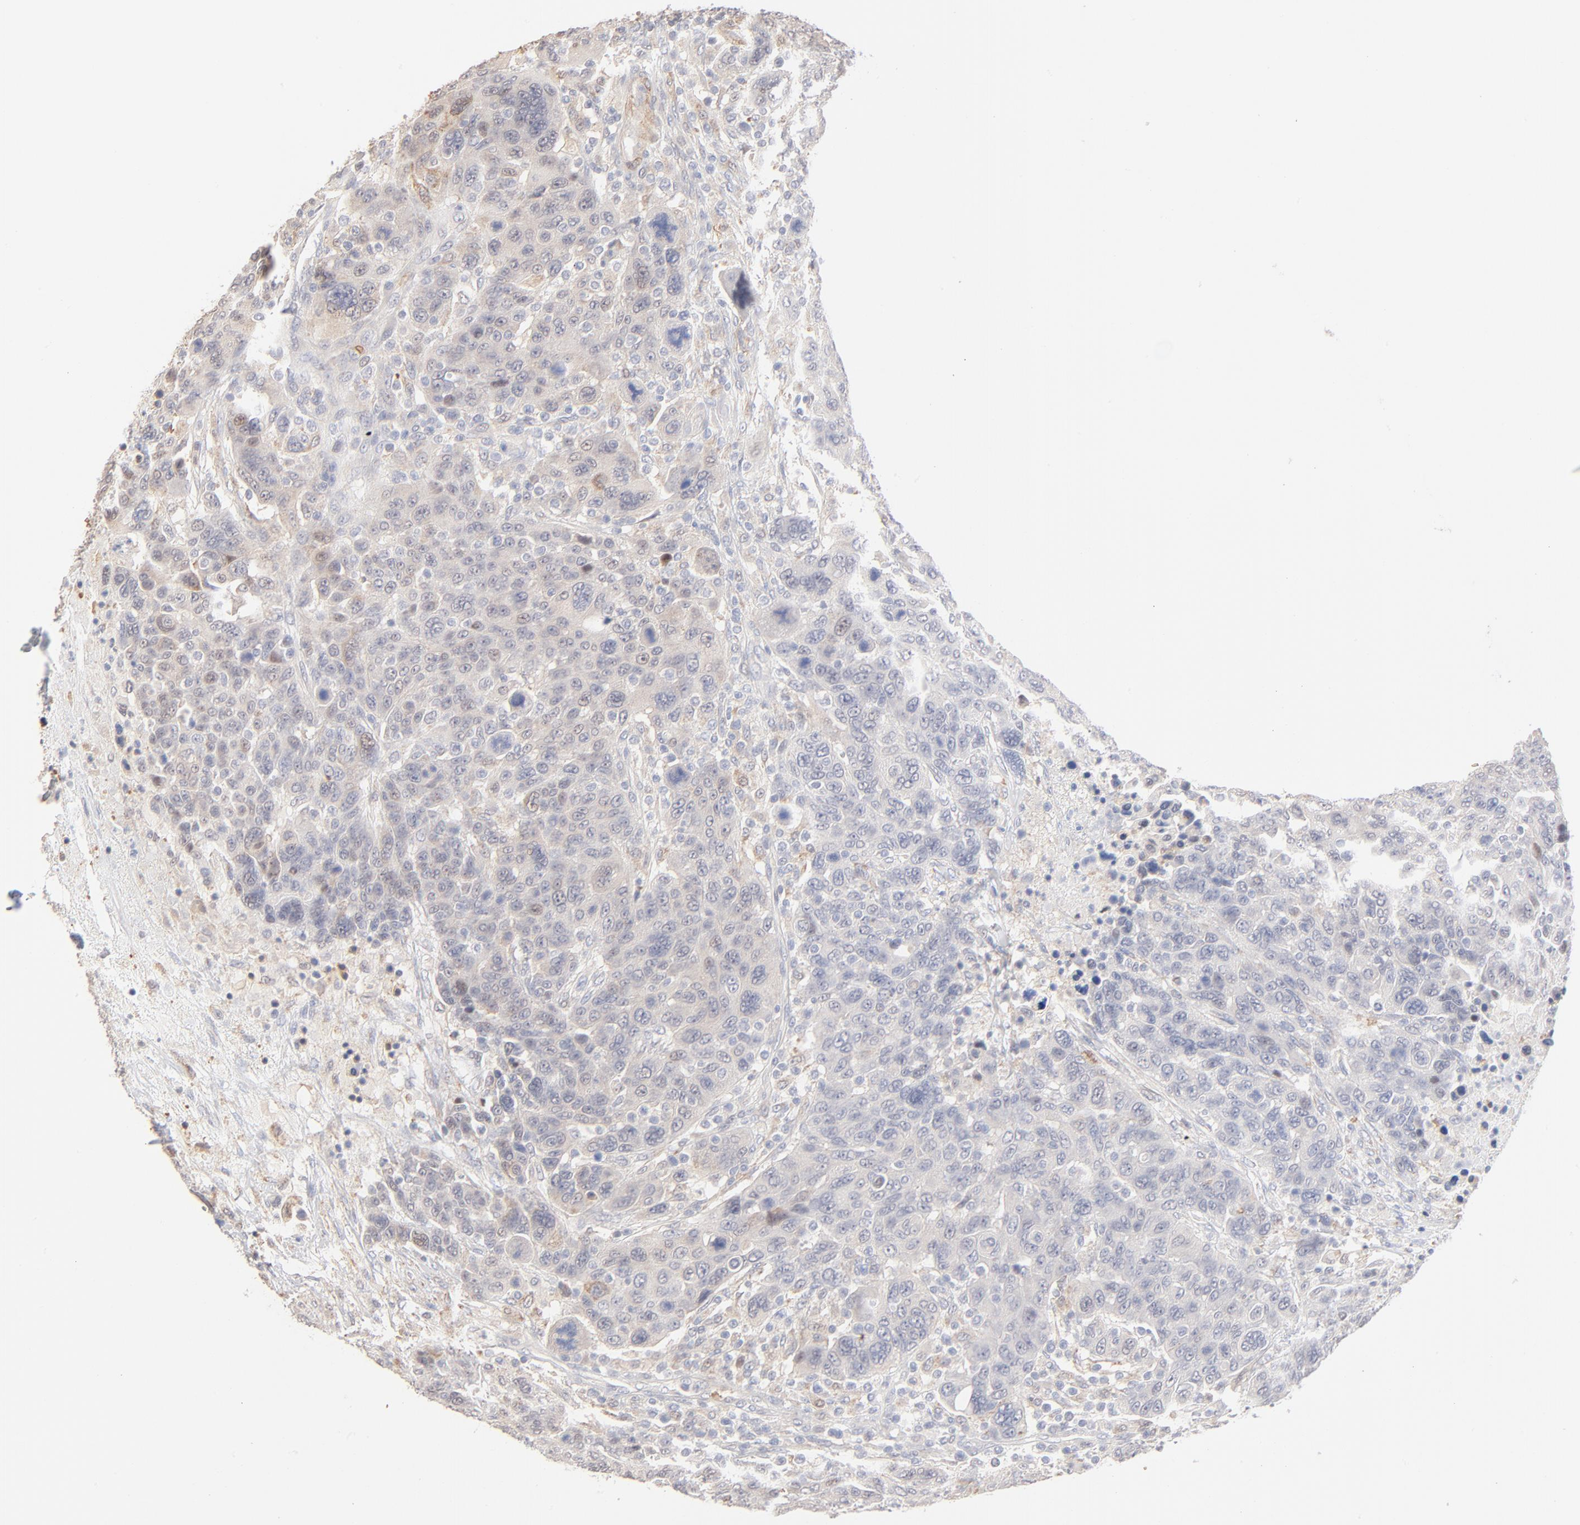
{"staining": {"intensity": "negative", "quantity": "none", "location": "none"}, "tissue": "breast cancer", "cell_type": "Tumor cells", "image_type": "cancer", "snomed": [{"axis": "morphology", "description": "Duct carcinoma"}, {"axis": "topography", "description": "Breast"}], "caption": "Immunohistochemical staining of breast cancer (intraductal carcinoma) displays no significant expression in tumor cells. The staining is performed using DAB brown chromogen with nuclei counter-stained in using hematoxylin.", "gene": "SPTB", "patient": {"sex": "female", "age": 37}}